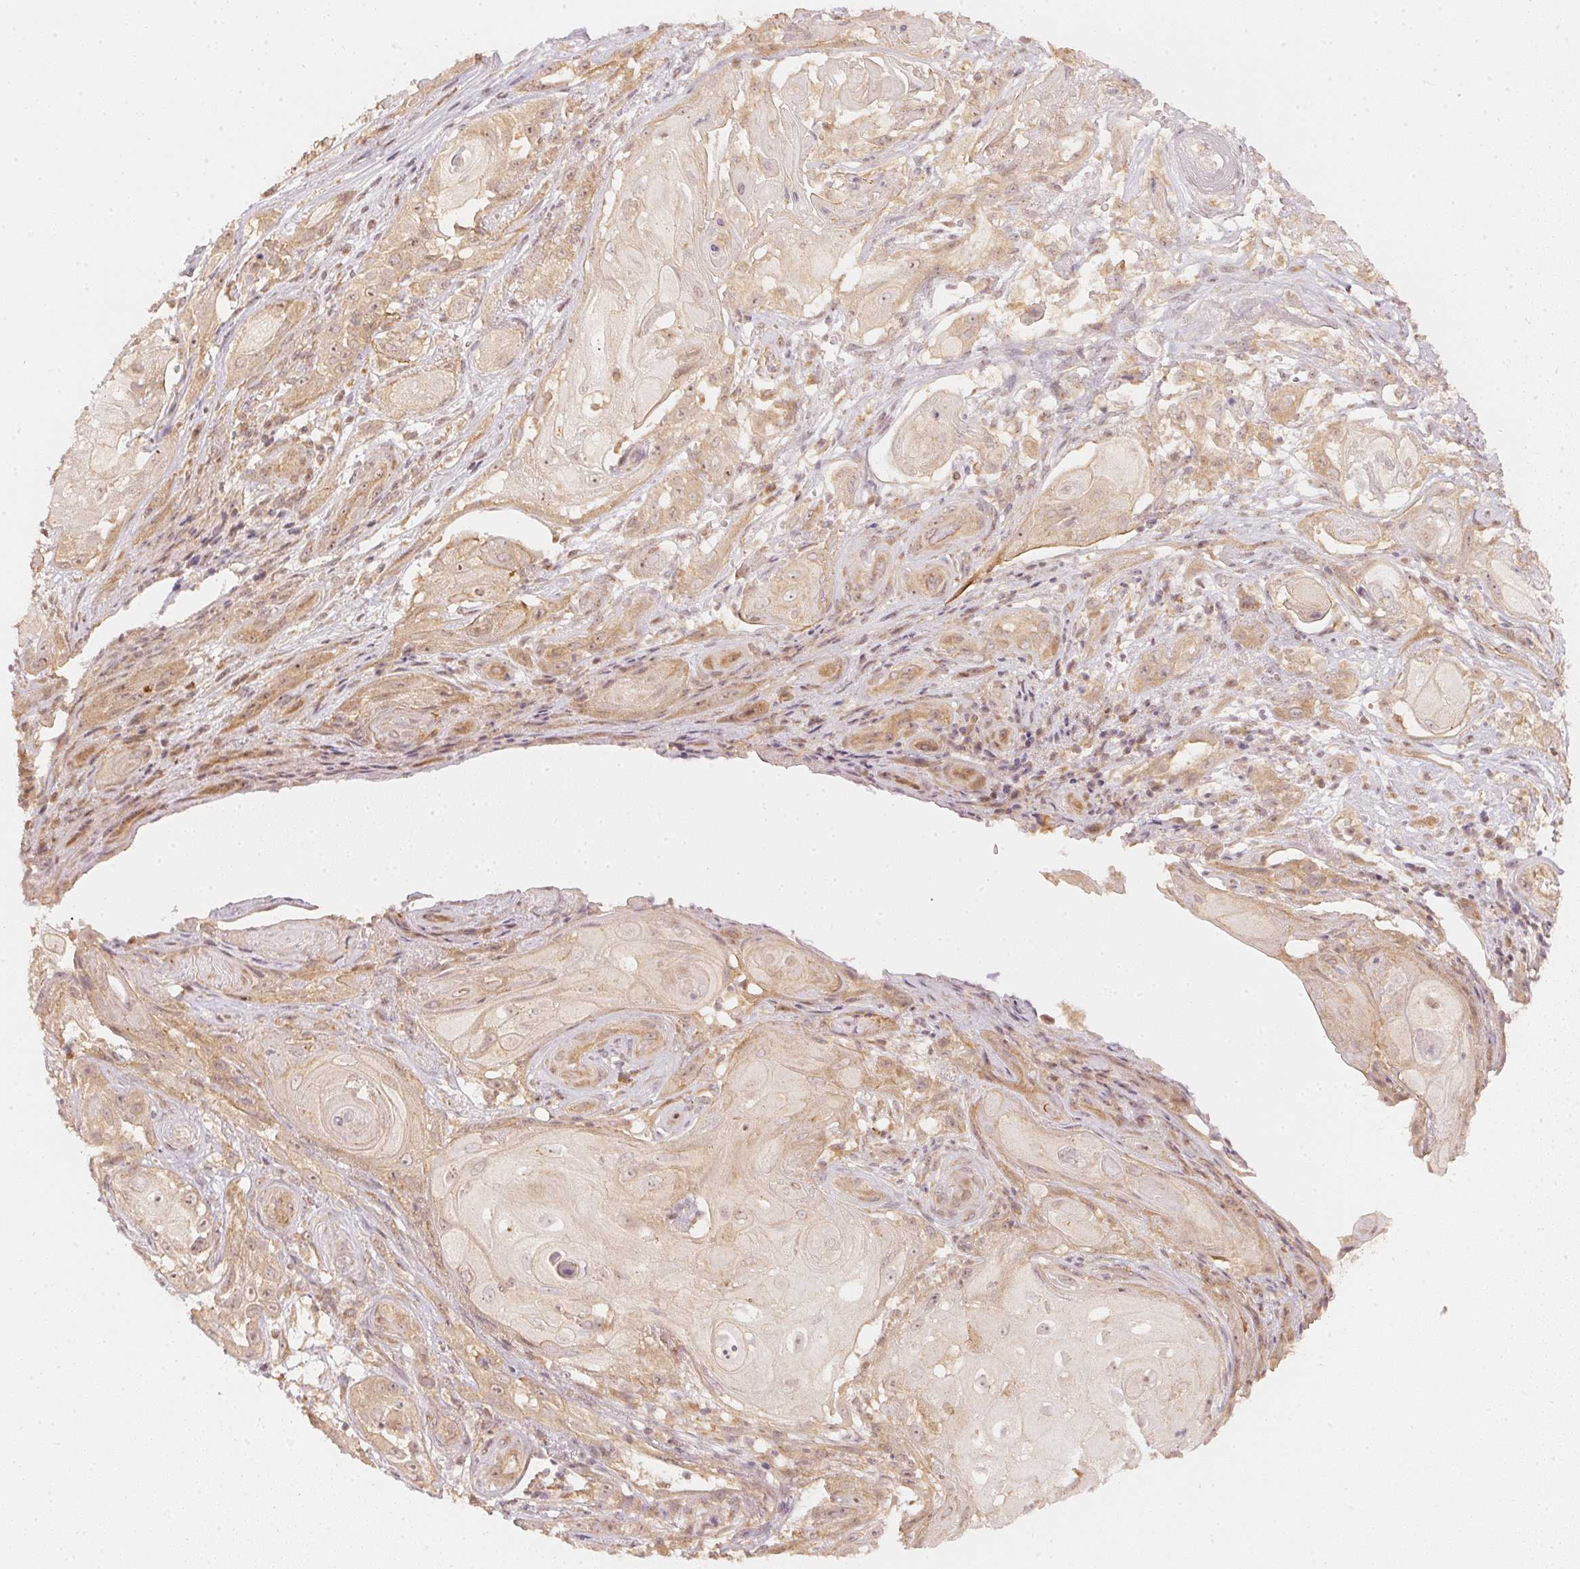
{"staining": {"intensity": "weak", "quantity": ">75%", "location": "cytoplasmic/membranous"}, "tissue": "skin cancer", "cell_type": "Tumor cells", "image_type": "cancer", "snomed": [{"axis": "morphology", "description": "Squamous cell carcinoma, NOS"}, {"axis": "topography", "description": "Skin"}], "caption": "IHC histopathology image of squamous cell carcinoma (skin) stained for a protein (brown), which displays low levels of weak cytoplasmic/membranous staining in about >75% of tumor cells.", "gene": "WDR54", "patient": {"sex": "male", "age": 62}}